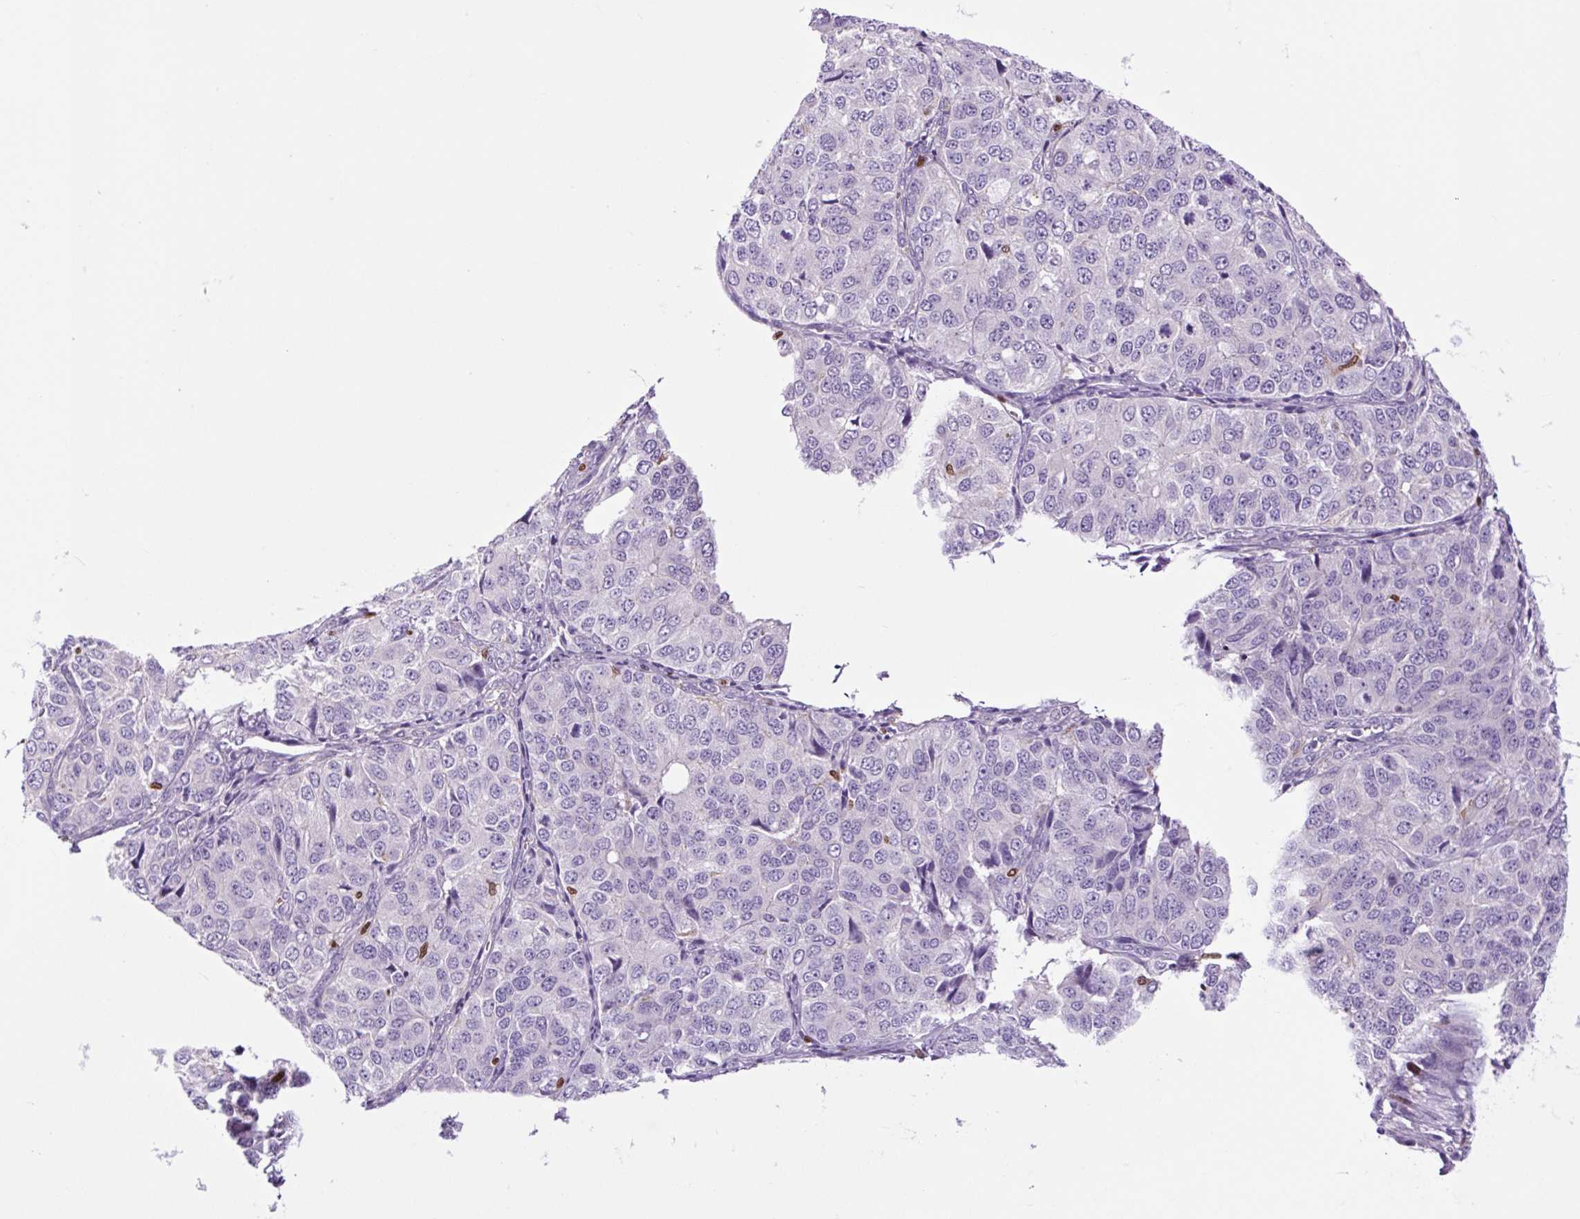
{"staining": {"intensity": "negative", "quantity": "none", "location": "none"}, "tissue": "ovarian cancer", "cell_type": "Tumor cells", "image_type": "cancer", "snomed": [{"axis": "morphology", "description": "Carcinoma, endometroid"}, {"axis": "topography", "description": "Ovary"}], "caption": "IHC histopathology image of human ovarian endometroid carcinoma stained for a protein (brown), which reveals no expression in tumor cells.", "gene": "SPI1", "patient": {"sex": "female", "age": 51}}